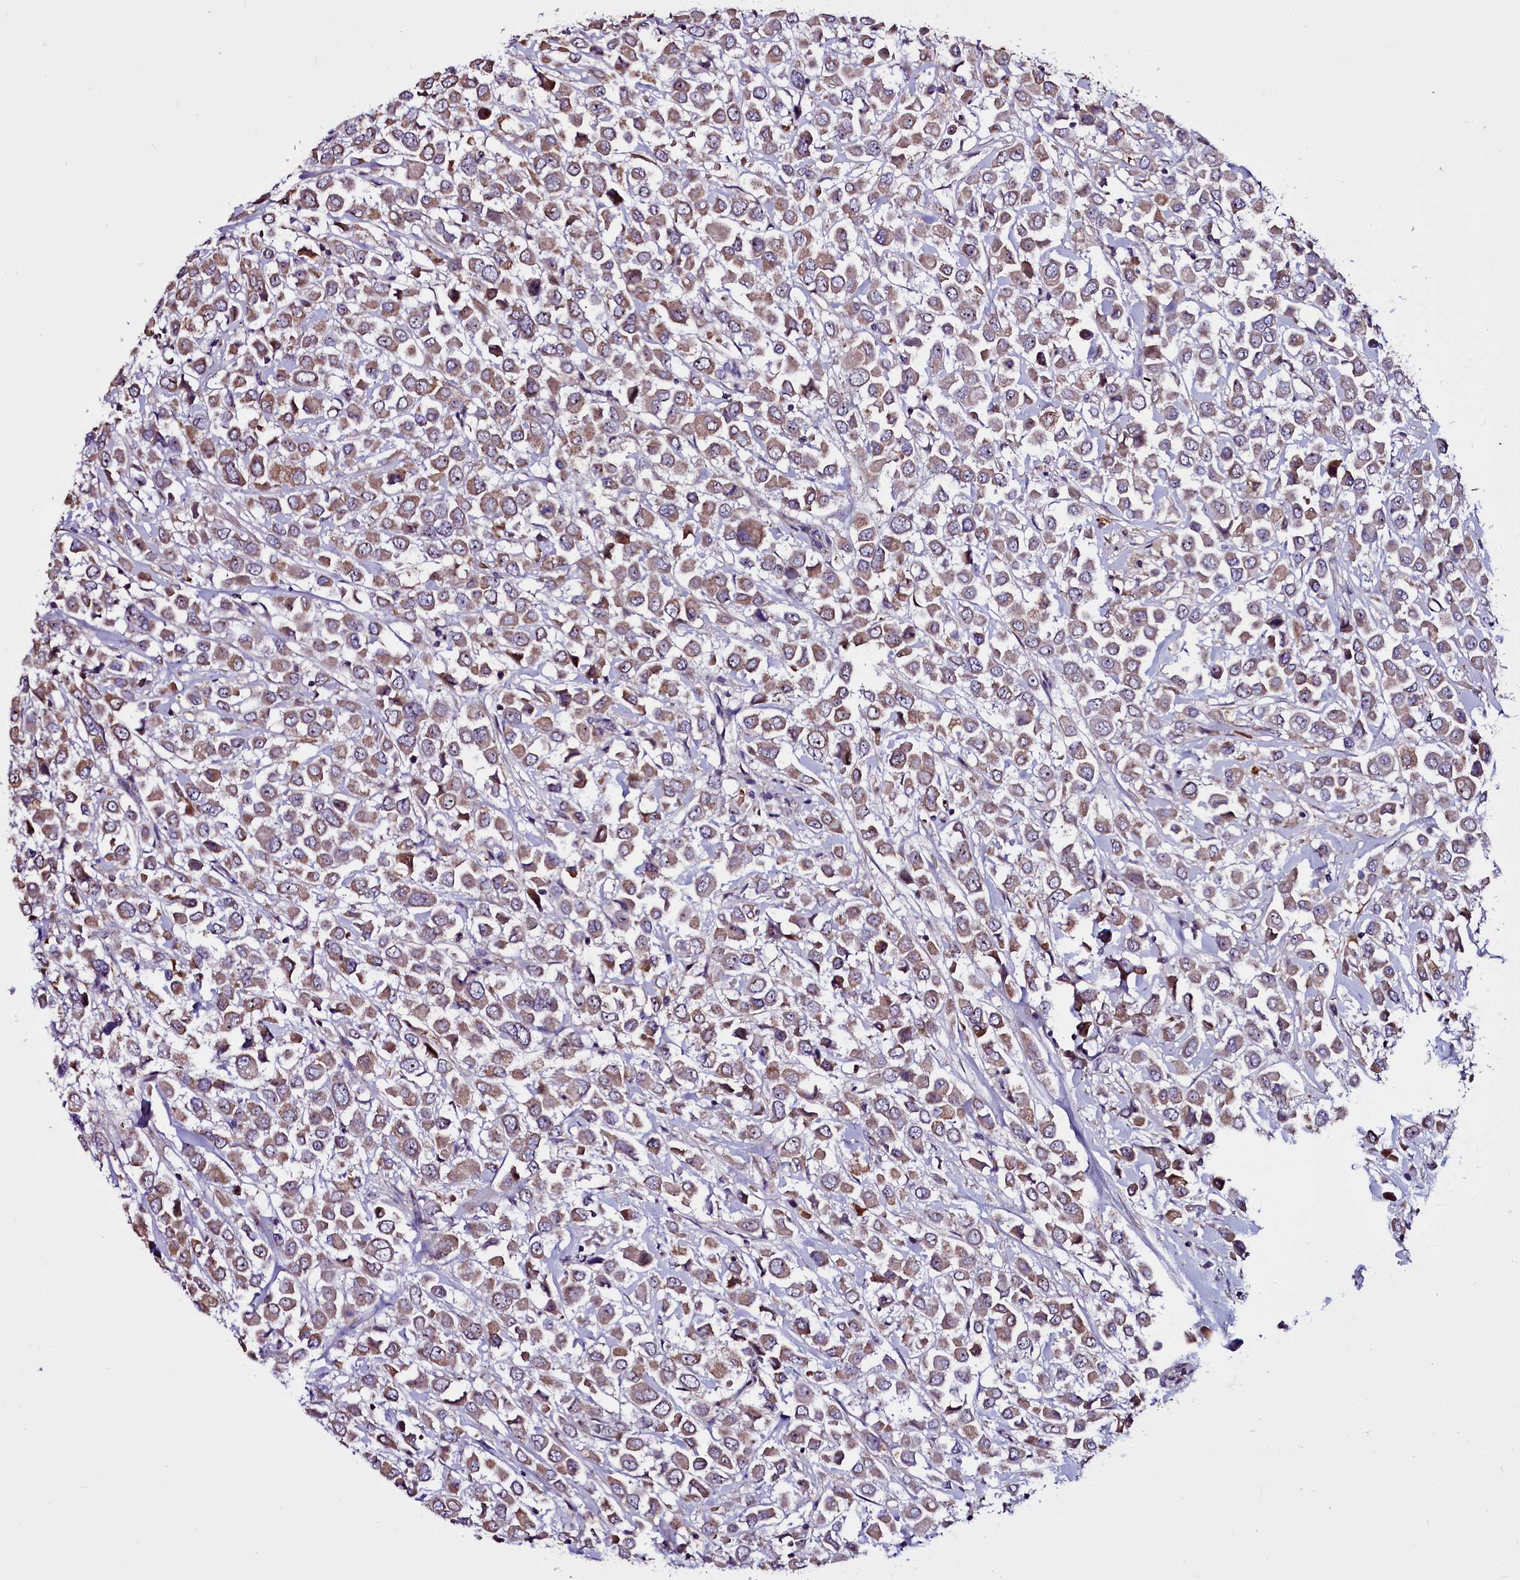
{"staining": {"intensity": "weak", "quantity": ">75%", "location": "cytoplasmic/membranous"}, "tissue": "breast cancer", "cell_type": "Tumor cells", "image_type": "cancer", "snomed": [{"axis": "morphology", "description": "Duct carcinoma"}, {"axis": "topography", "description": "Breast"}], "caption": "Brown immunohistochemical staining in human infiltrating ductal carcinoma (breast) shows weak cytoplasmic/membranous expression in approximately >75% of tumor cells.", "gene": "NAA80", "patient": {"sex": "female", "age": 61}}